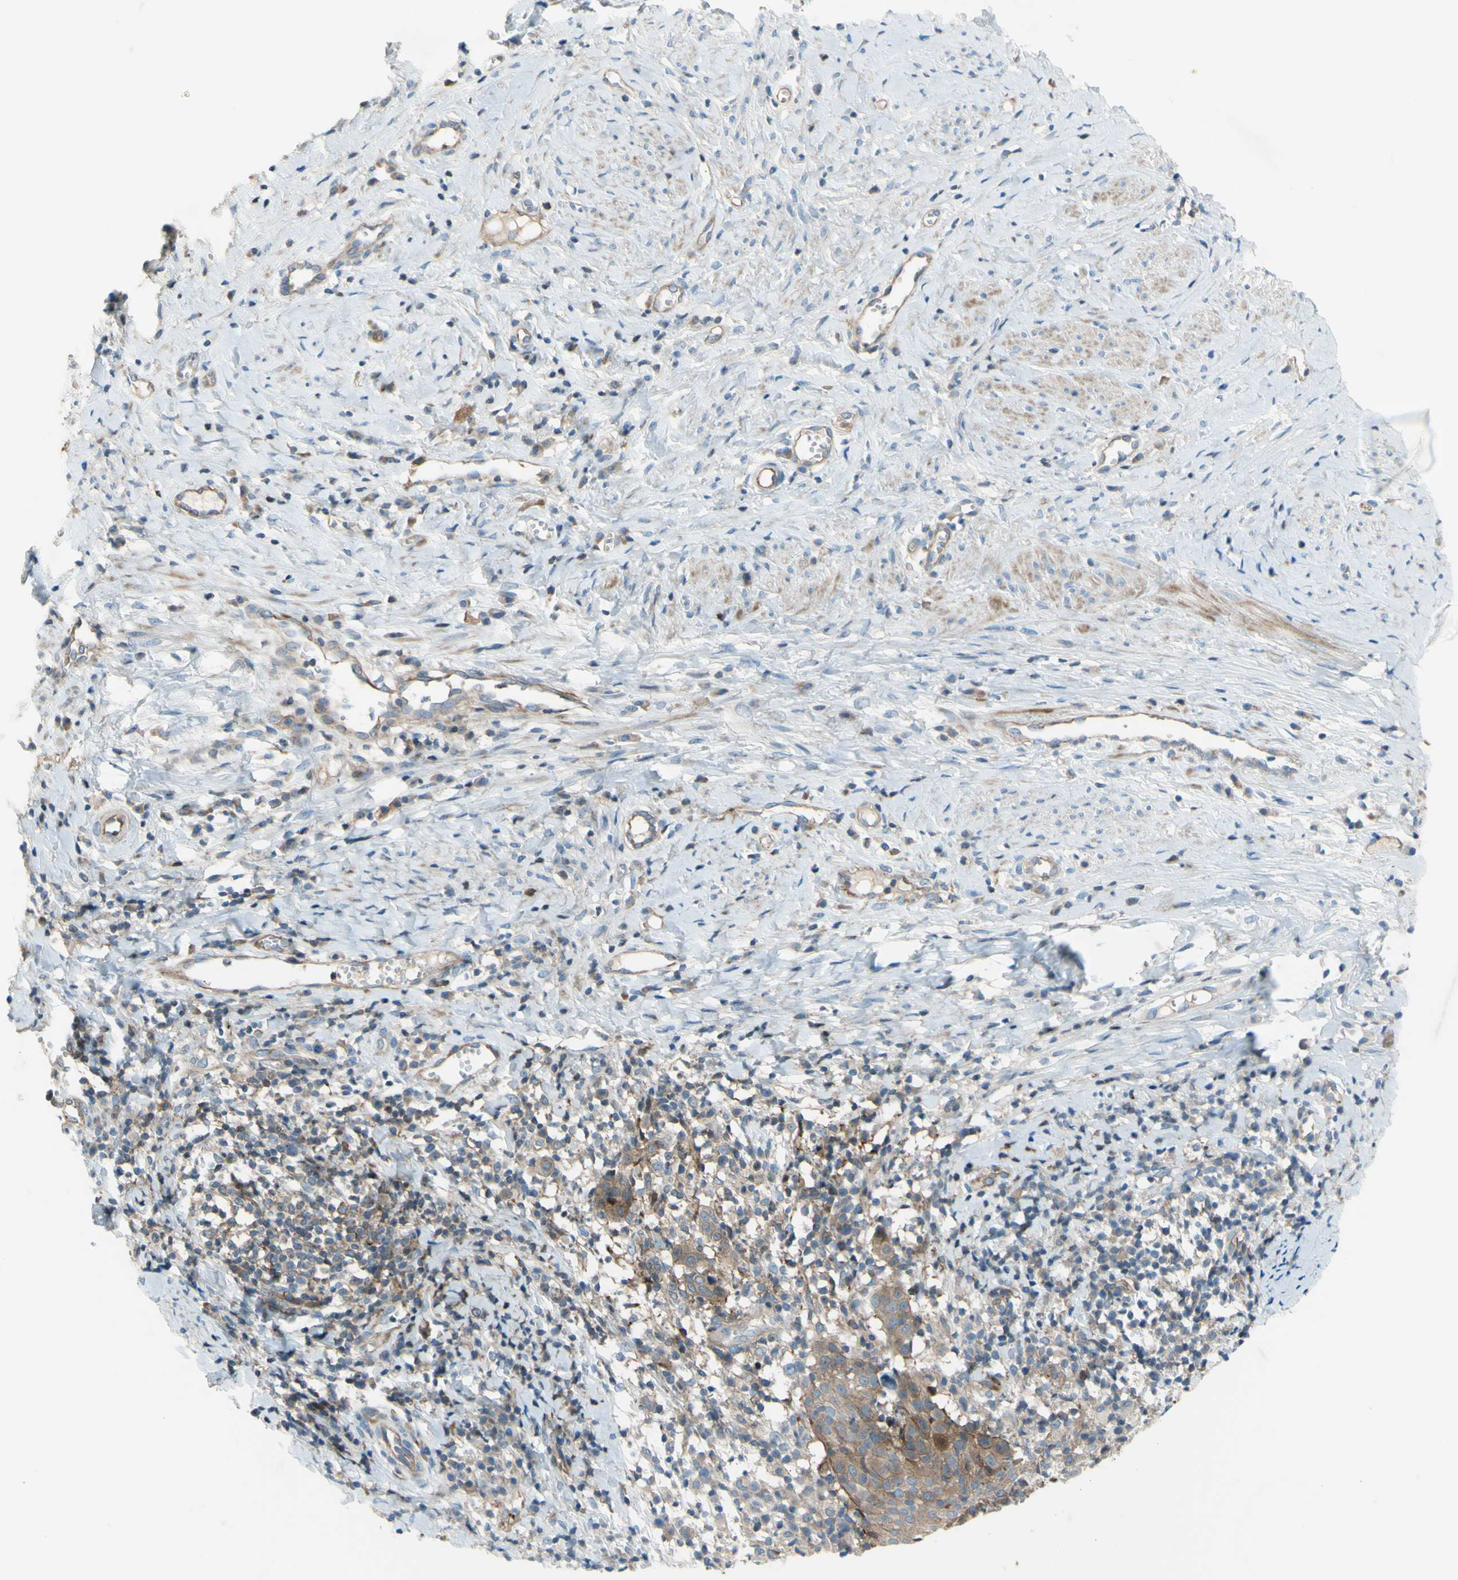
{"staining": {"intensity": "moderate", "quantity": ">75%", "location": "cytoplasmic/membranous"}, "tissue": "cervical cancer", "cell_type": "Tumor cells", "image_type": "cancer", "snomed": [{"axis": "morphology", "description": "Squamous cell carcinoma, NOS"}, {"axis": "topography", "description": "Cervix"}], "caption": "This photomicrograph exhibits cervical squamous cell carcinoma stained with IHC to label a protein in brown. The cytoplasmic/membranous of tumor cells show moderate positivity for the protein. Nuclei are counter-stained blue.", "gene": "PAK2", "patient": {"sex": "female", "age": 40}}